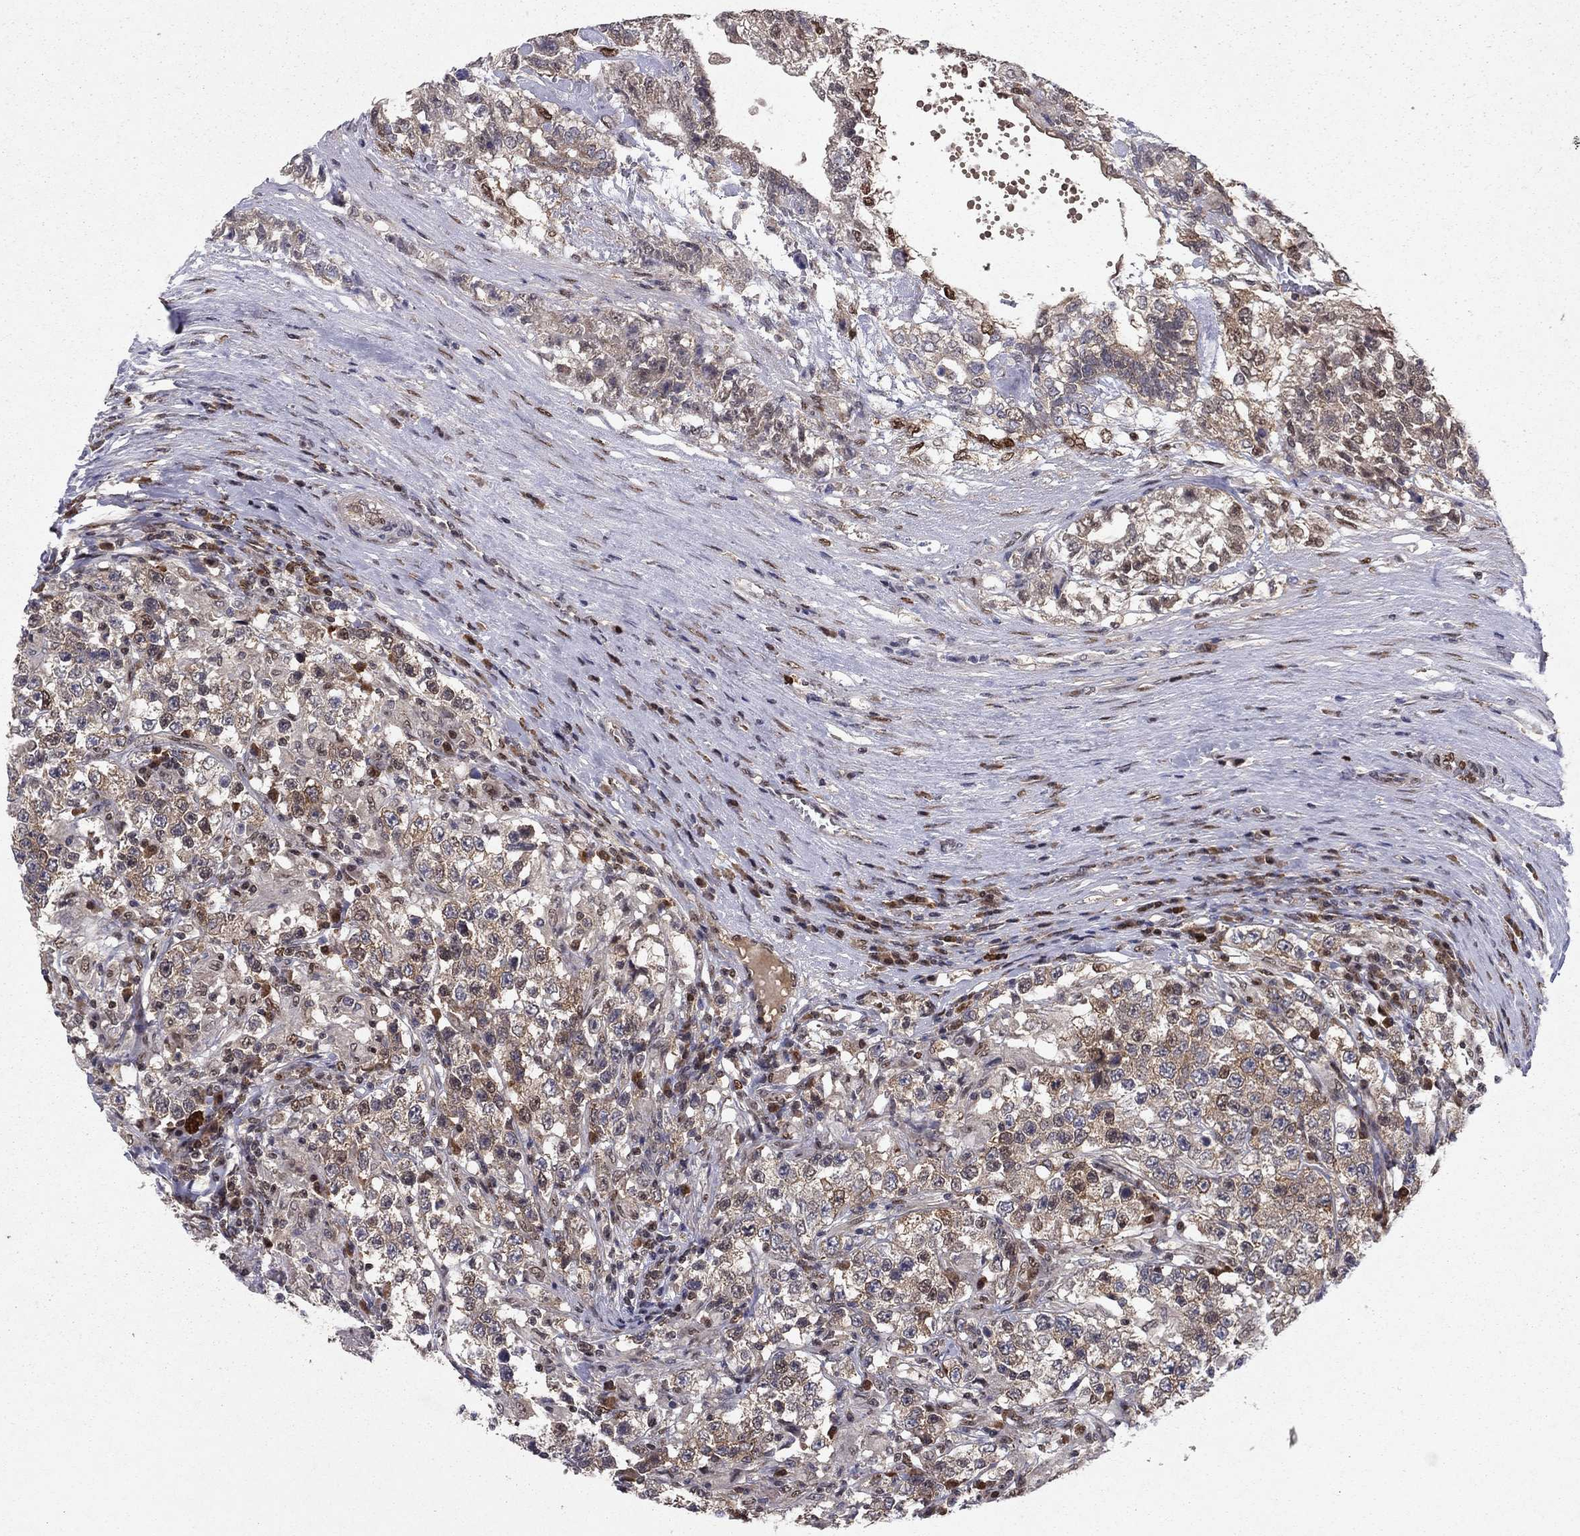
{"staining": {"intensity": "weak", "quantity": "<25%", "location": "cytoplasmic/membranous"}, "tissue": "testis cancer", "cell_type": "Tumor cells", "image_type": "cancer", "snomed": [{"axis": "morphology", "description": "Seminoma, NOS"}, {"axis": "morphology", "description": "Carcinoma, Embryonal, NOS"}, {"axis": "topography", "description": "Testis"}], "caption": "Testis cancer stained for a protein using immunohistochemistry reveals no positivity tumor cells.", "gene": "CRTC1", "patient": {"sex": "male", "age": 41}}